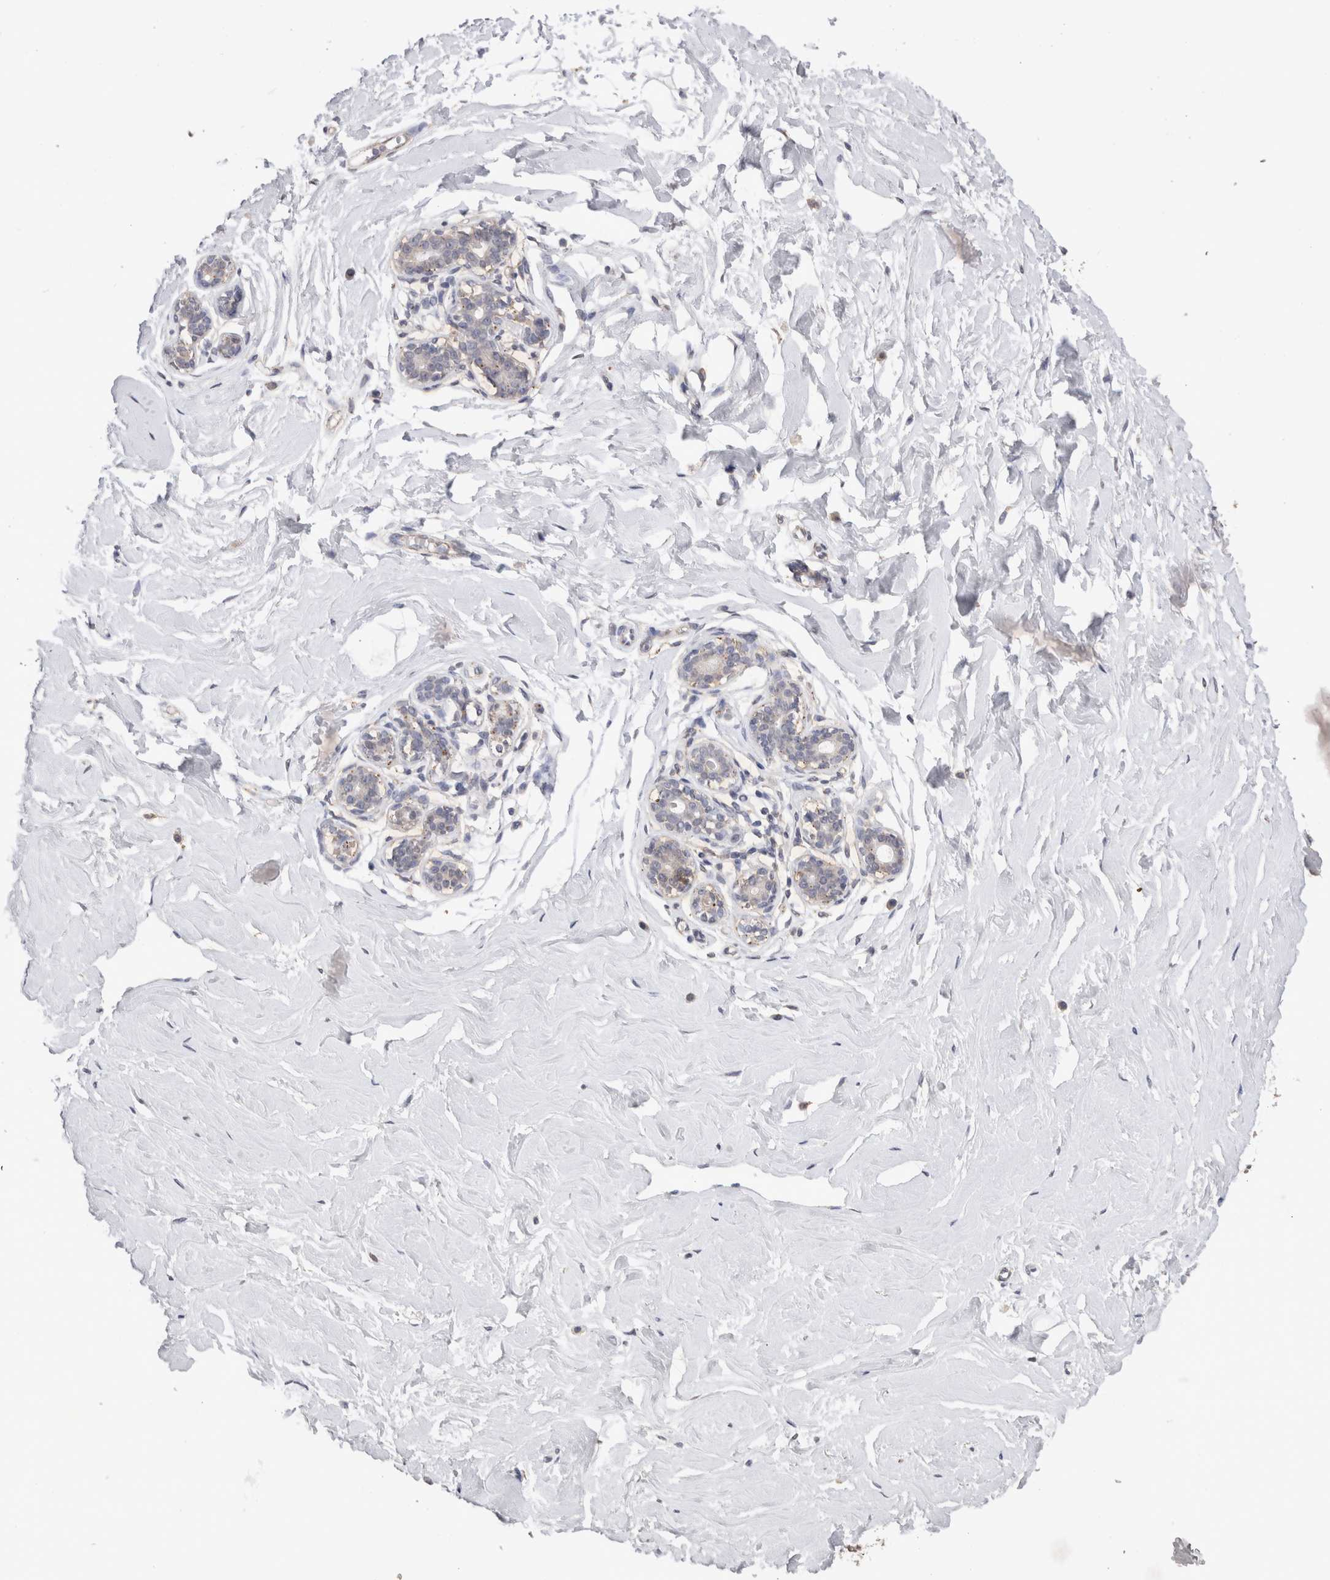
{"staining": {"intensity": "negative", "quantity": "none", "location": "none"}, "tissue": "breast", "cell_type": "Adipocytes", "image_type": "normal", "snomed": [{"axis": "morphology", "description": "Normal tissue, NOS"}, {"axis": "morphology", "description": "Adenoma, NOS"}, {"axis": "topography", "description": "Breast"}], "caption": "This is an immunohistochemistry (IHC) photomicrograph of normal human breast. There is no expression in adipocytes.", "gene": "CDH6", "patient": {"sex": "female", "age": 23}}